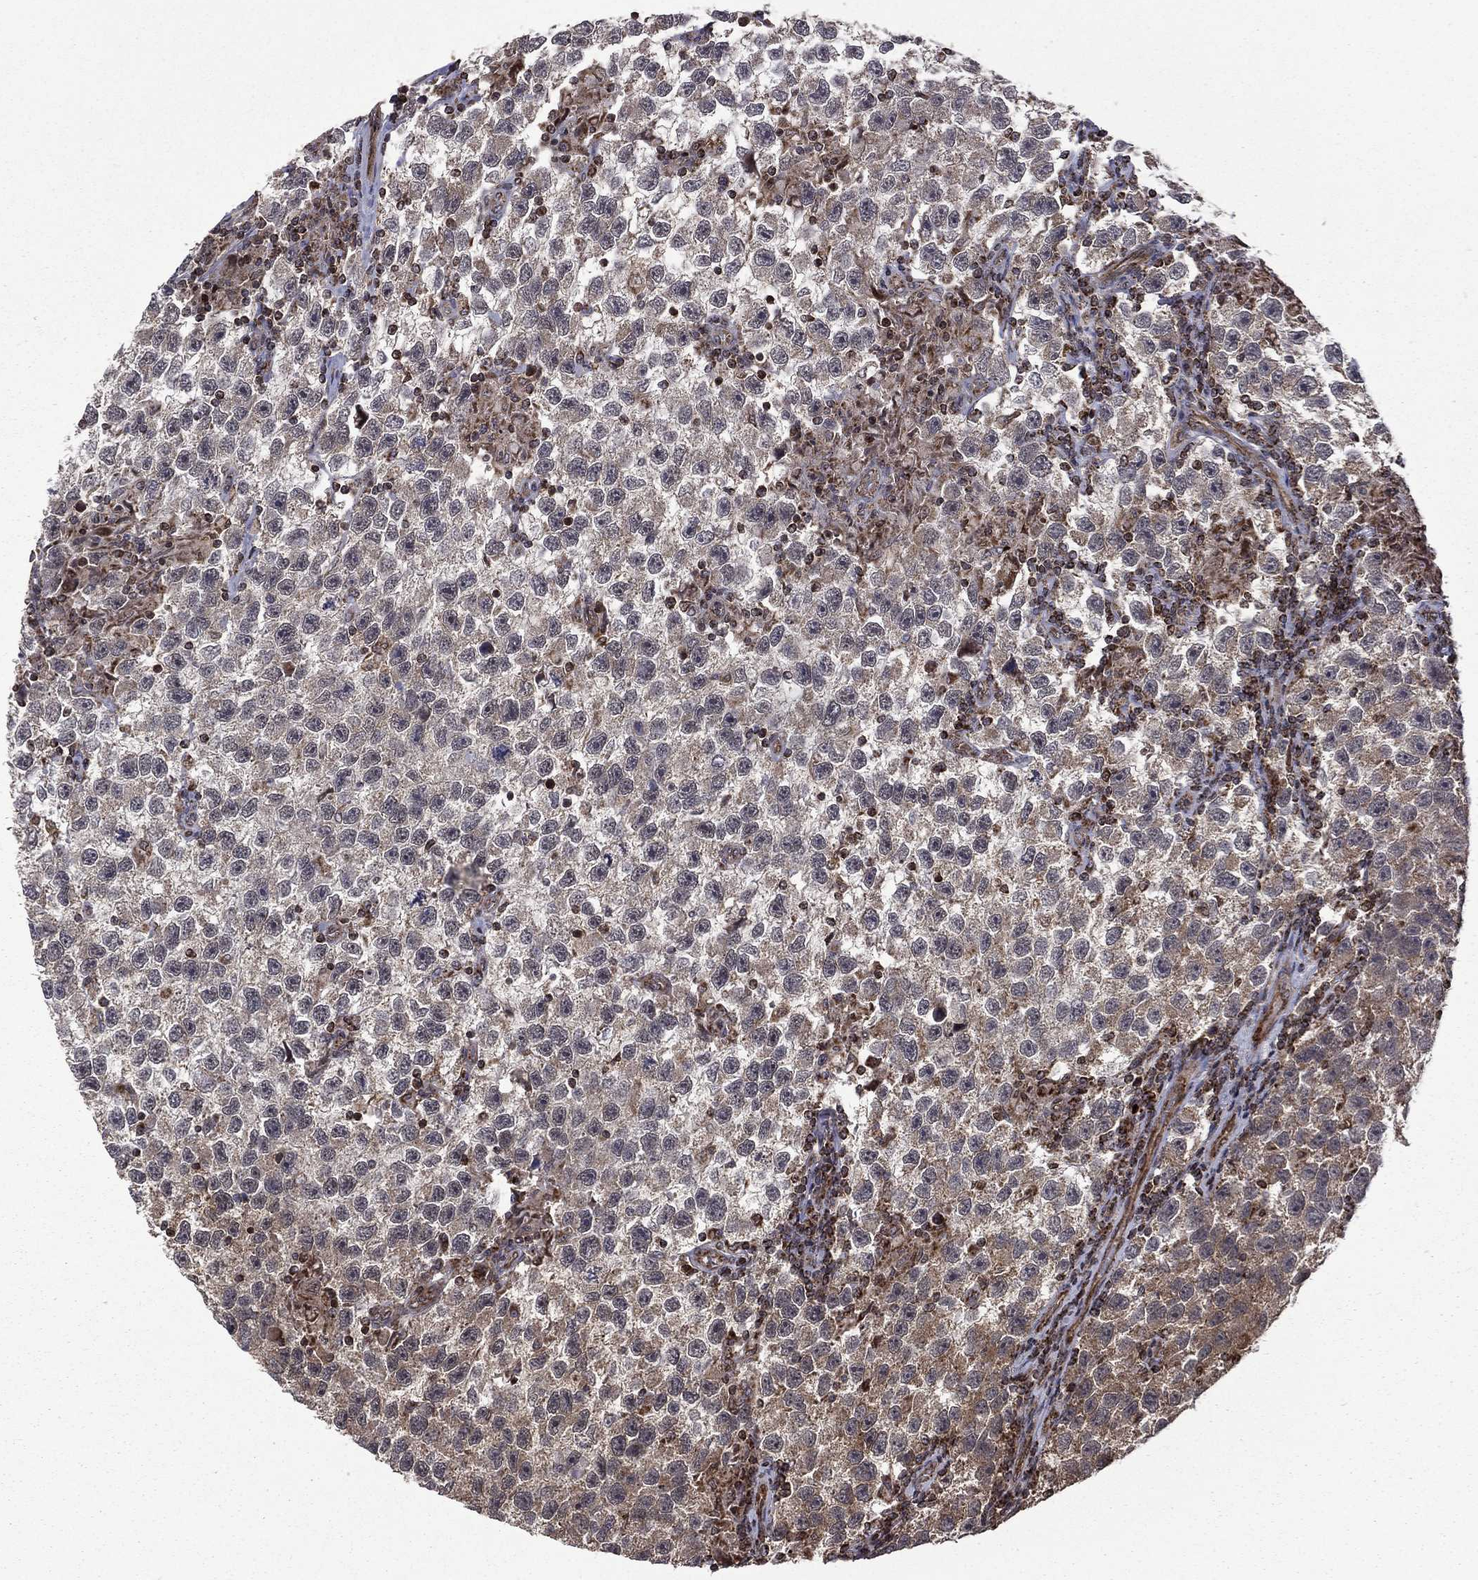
{"staining": {"intensity": "weak", "quantity": "<25%", "location": "cytoplasmic/membranous"}, "tissue": "testis cancer", "cell_type": "Tumor cells", "image_type": "cancer", "snomed": [{"axis": "morphology", "description": "Seminoma, NOS"}, {"axis": "topography", "description": "Testis"}], "caption": "Tumor cells are negative for protein expression in human testis cancer.", "gene": "GIMAP6", "patient": {"sex": "male", "age": 26}}